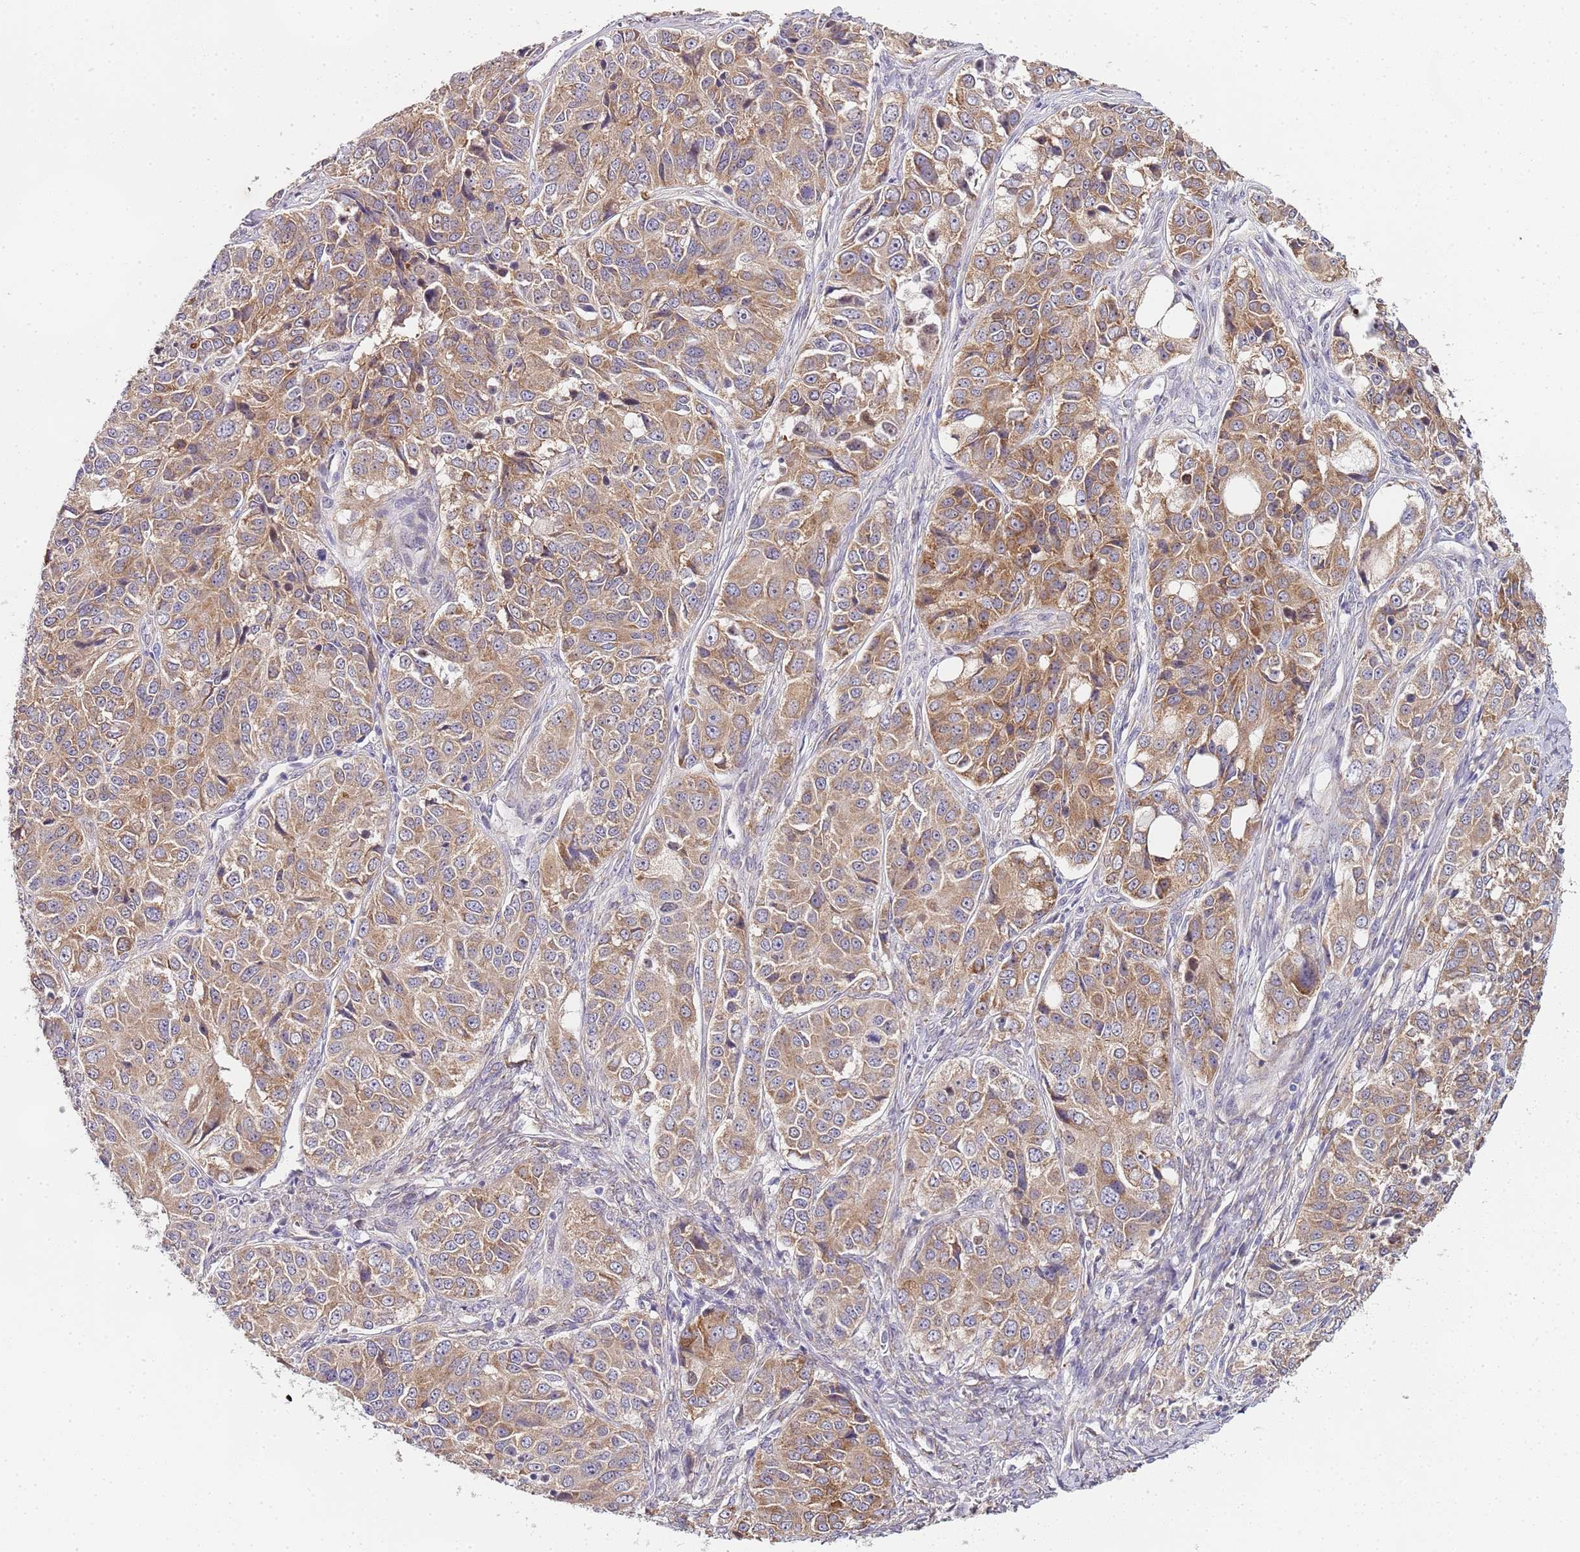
{"staining": {"intensity": "moderate", "quantity": ">75%", "location": "cytoplasmic/membranous"}, "tissue": "ovarian cancer", "cell_type": "Tumor cells", "image_type": "cancer", "snomed": [{"axis": "morphology", "description": "Carcinoma, endometroid"}, {"axis": "topography", "description": "Ovary"}], "caption": "Immunohistochemistry of human ovarian cancer displays medium levels of moderate cytoplasmic/membranous expression in about >75% of tumor cells.", "gene": "TBC1D9", "patient": {"sex": "female", "age": 51}}